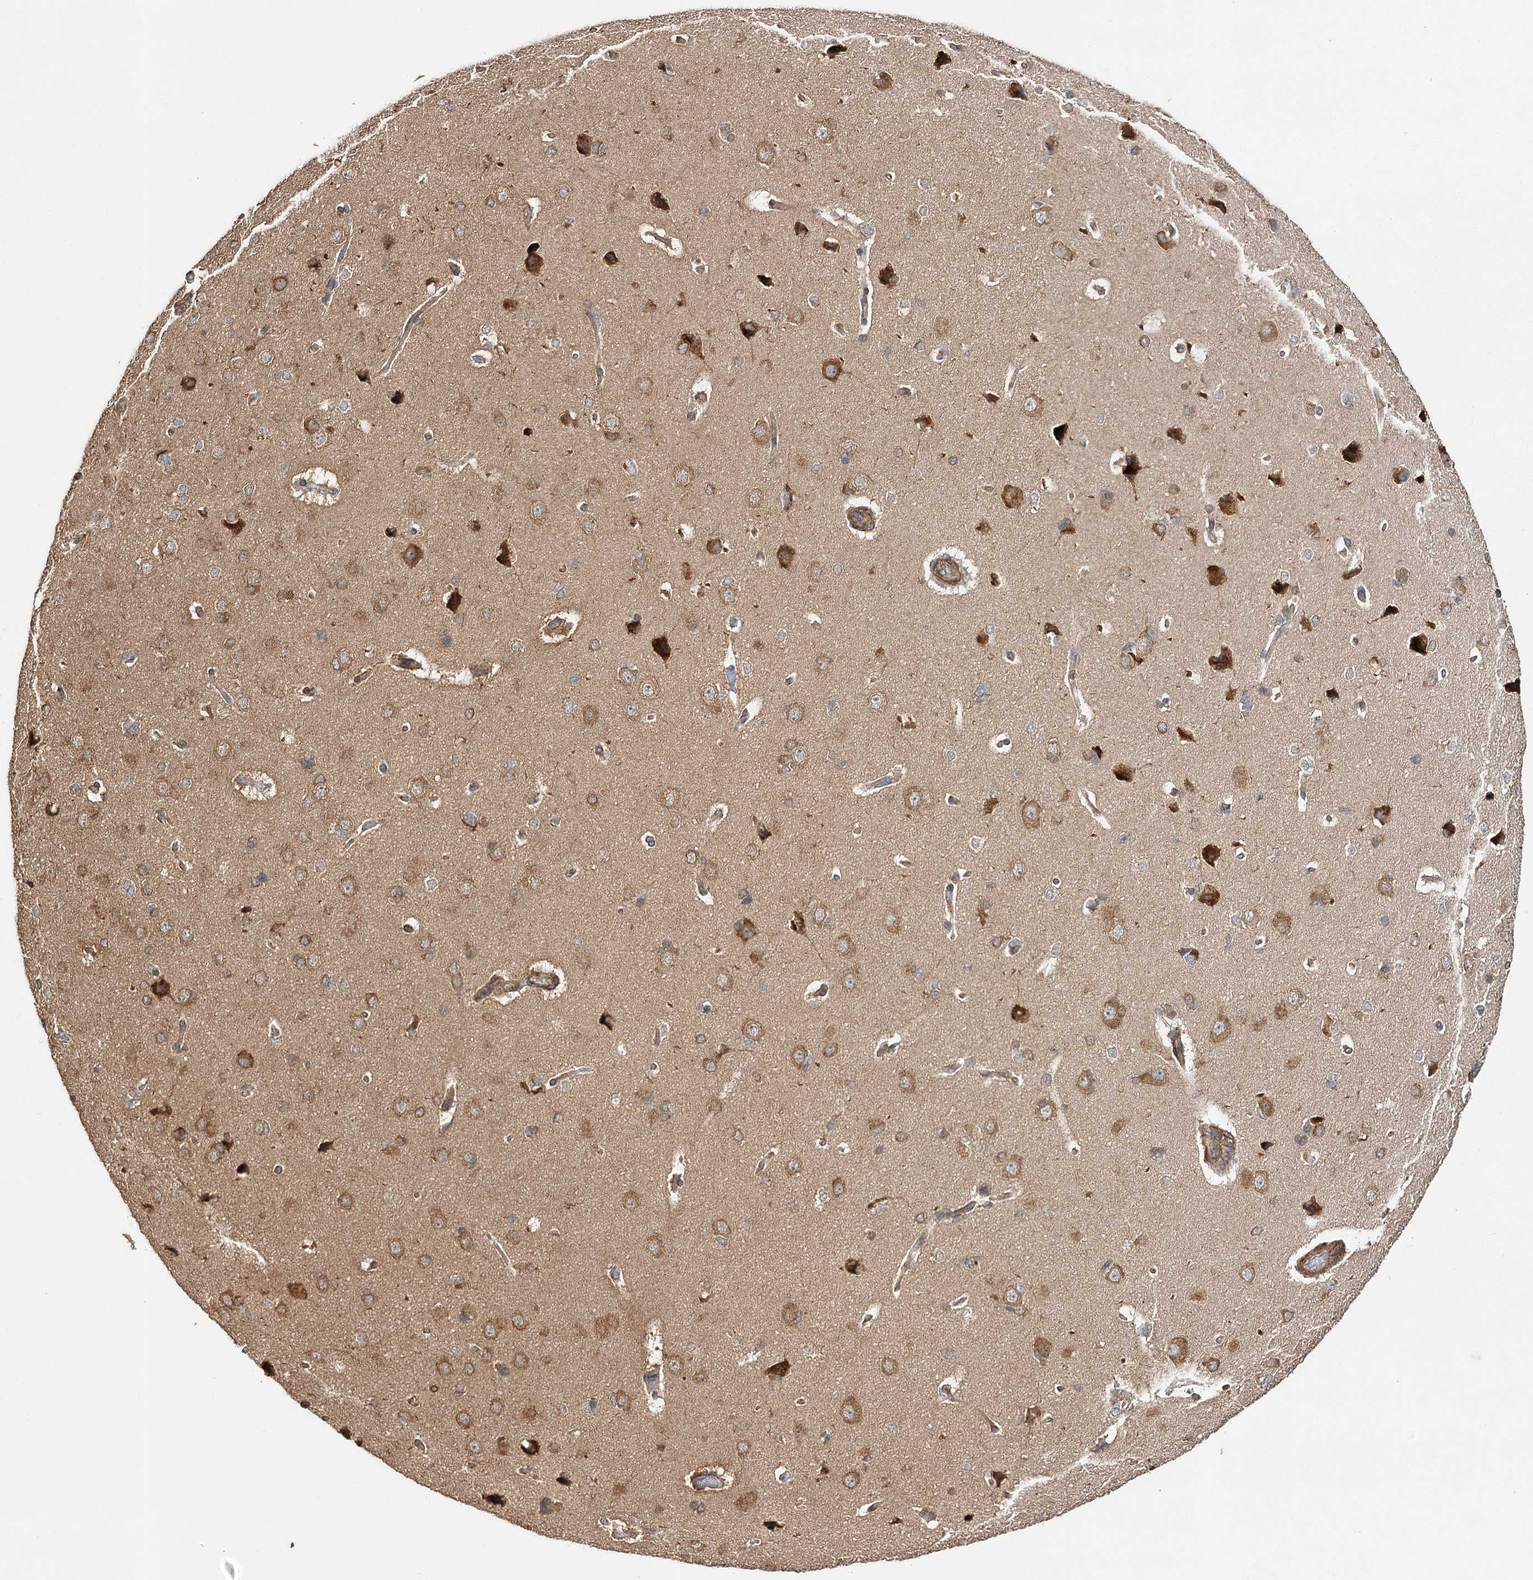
{"staining": {"intensity": "strong", "quantity": "25%-75%", "location": "cytoplasmic/membranous"}, "tissue": "cerebral cortex", "cell_type": "Endothelial cells", "image_type": "normal", "snomed": [{"axis": "morphology", "description": "Normal tissue, NOS"}, {"axis": "topography", "description": "Cerebral cortex"}], "caption": "Immunohistochemistry (DAB) staining of unremarkable cerebral cortex shows strong cytoplasmic/membranous protein staining in about 25%-75% of endothelial cells.", "gene": "DNAJB14", "patient": {"sex": "male", "age": 62}}